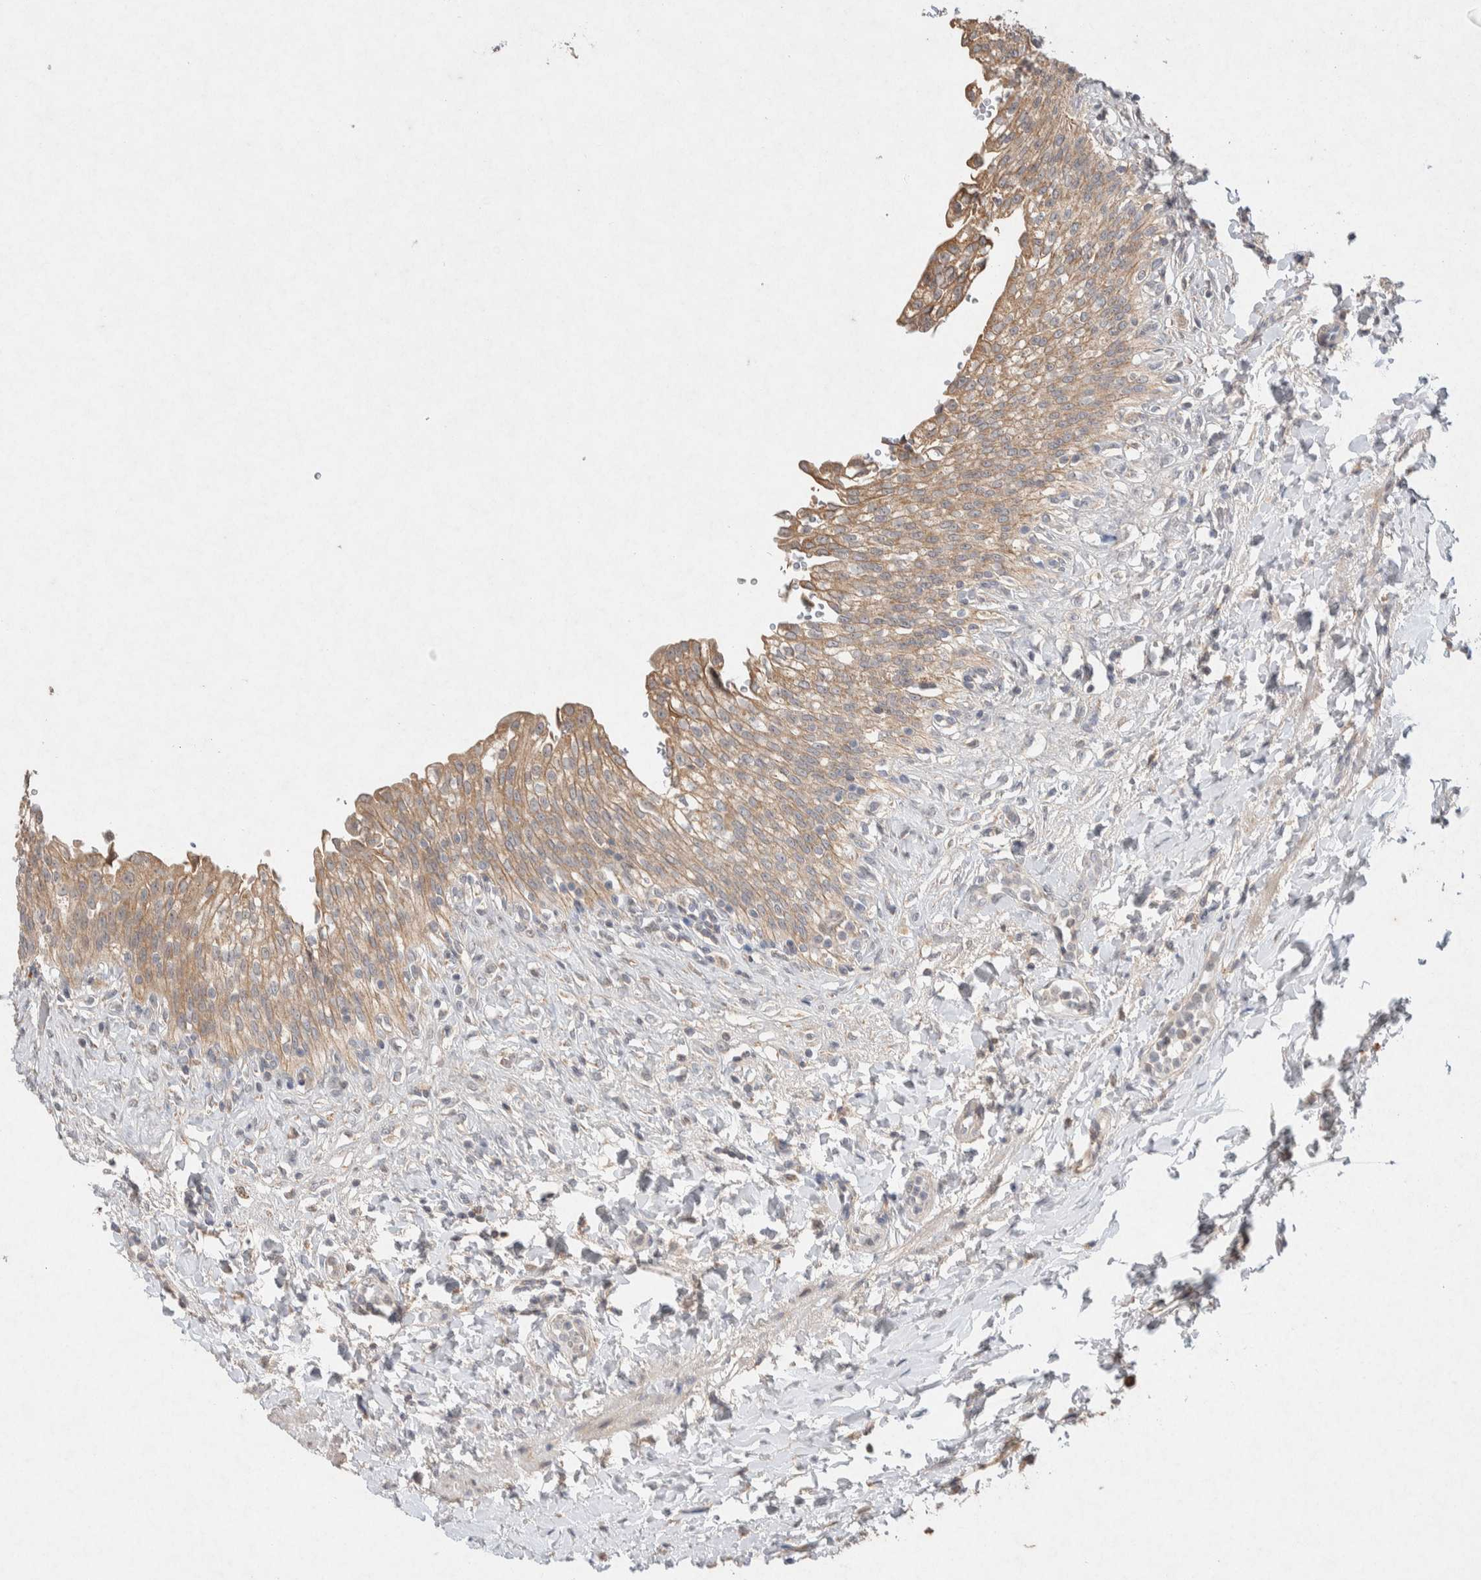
{"staining": {"intensity": "weak", "quantity": ">75%", "location": "cytoplasmic/membranous"}, "tissue": "urinary bladder", "cell_type": "Urothelial cells", "image_type": "normal", "snomed": [{"axis": "morphology", "description": "Urothelial carcinoma, High grade"}, {"axis": "topography", "description": "Urinary bladder"}], "caption": "Immunohistochemistry (IHC) histopathology image of unremarkable urinary bladder stained for a protein (brown), which demonstrates low levels of weak cytoplasmic/membranous positivity in about >75% of urothelial cells.", "gene": "CMTM4", "patient": {"sex": "male", "age": 46}}